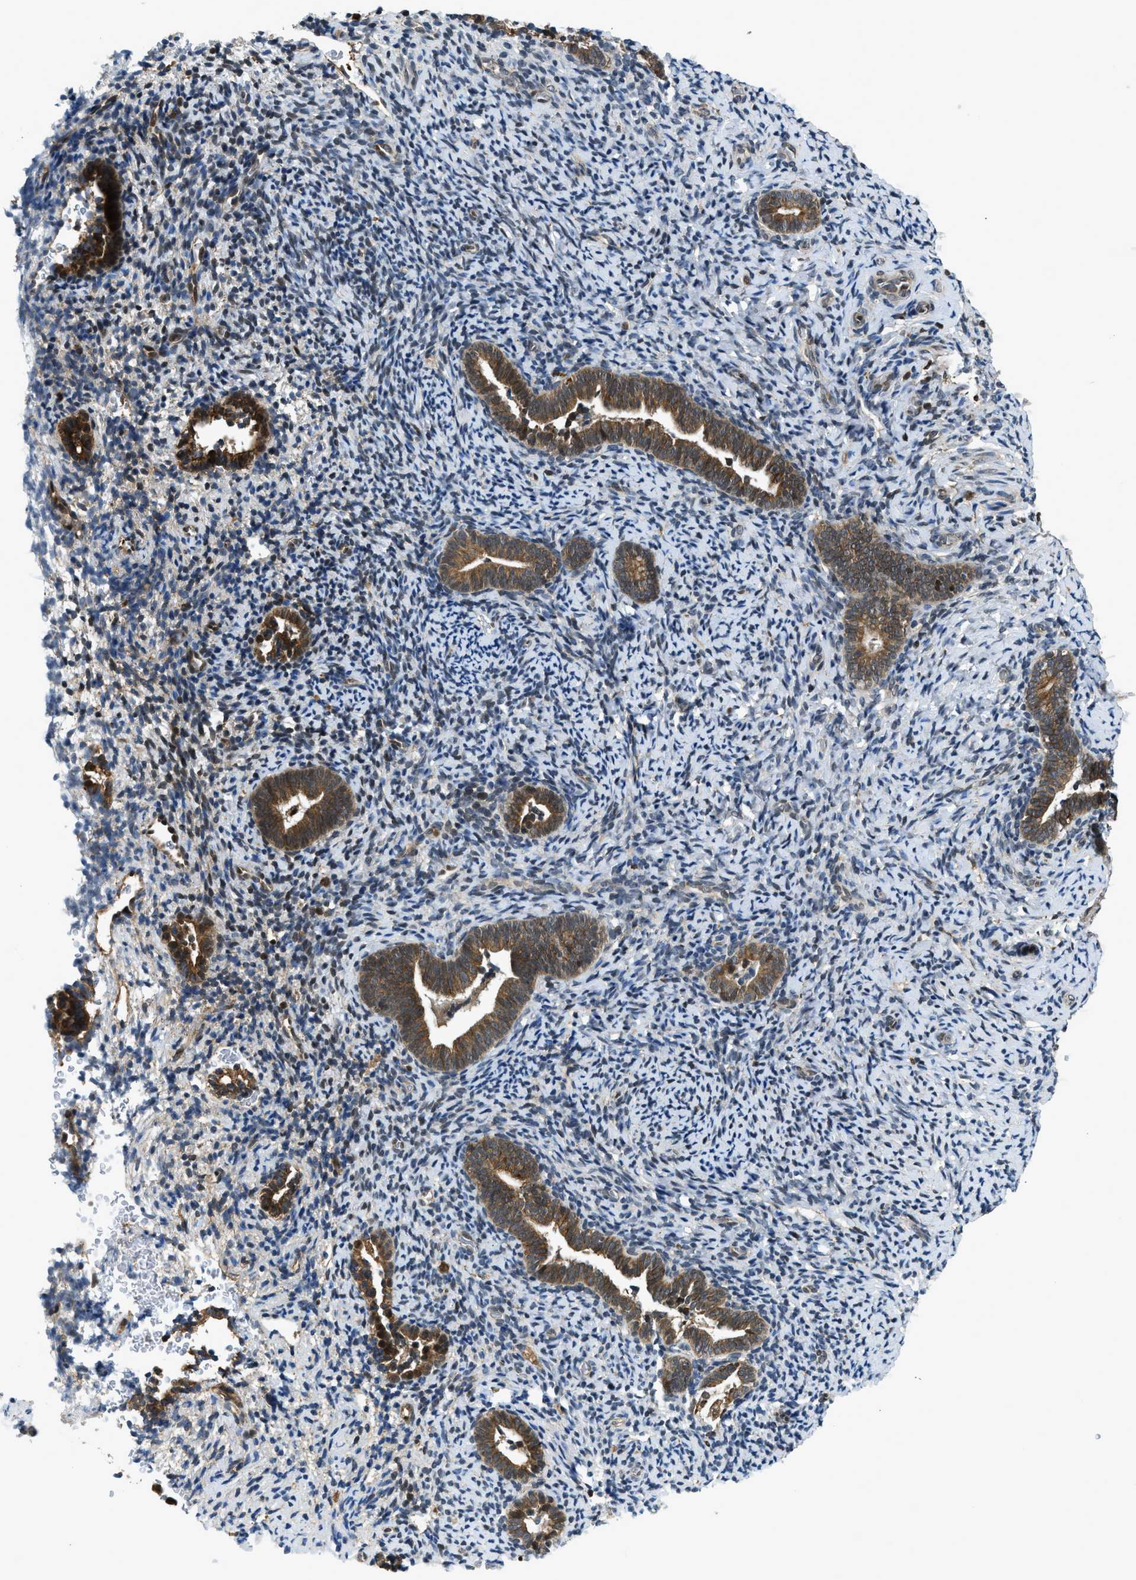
{"staining": {"intensity": "weak", "quantity": "<25%", "location": "nuclear"}, "tissue": "endometrium", "cell_type": "Cells in endometrial stroma", "image_type": "normal", "snomed": [{"axis": "morphology", "description": "Normal tissue, NOS"}, {"axis": "topography", "description": "Endometrium"}], "caption": "IHC photomicrograph of unremarkable human endometrium stained for a protein (brown), which reveals no expression in cells in endometrial stroma.", "gene": "RETREG3", "patient": {"sex": "female", "age": 51}}